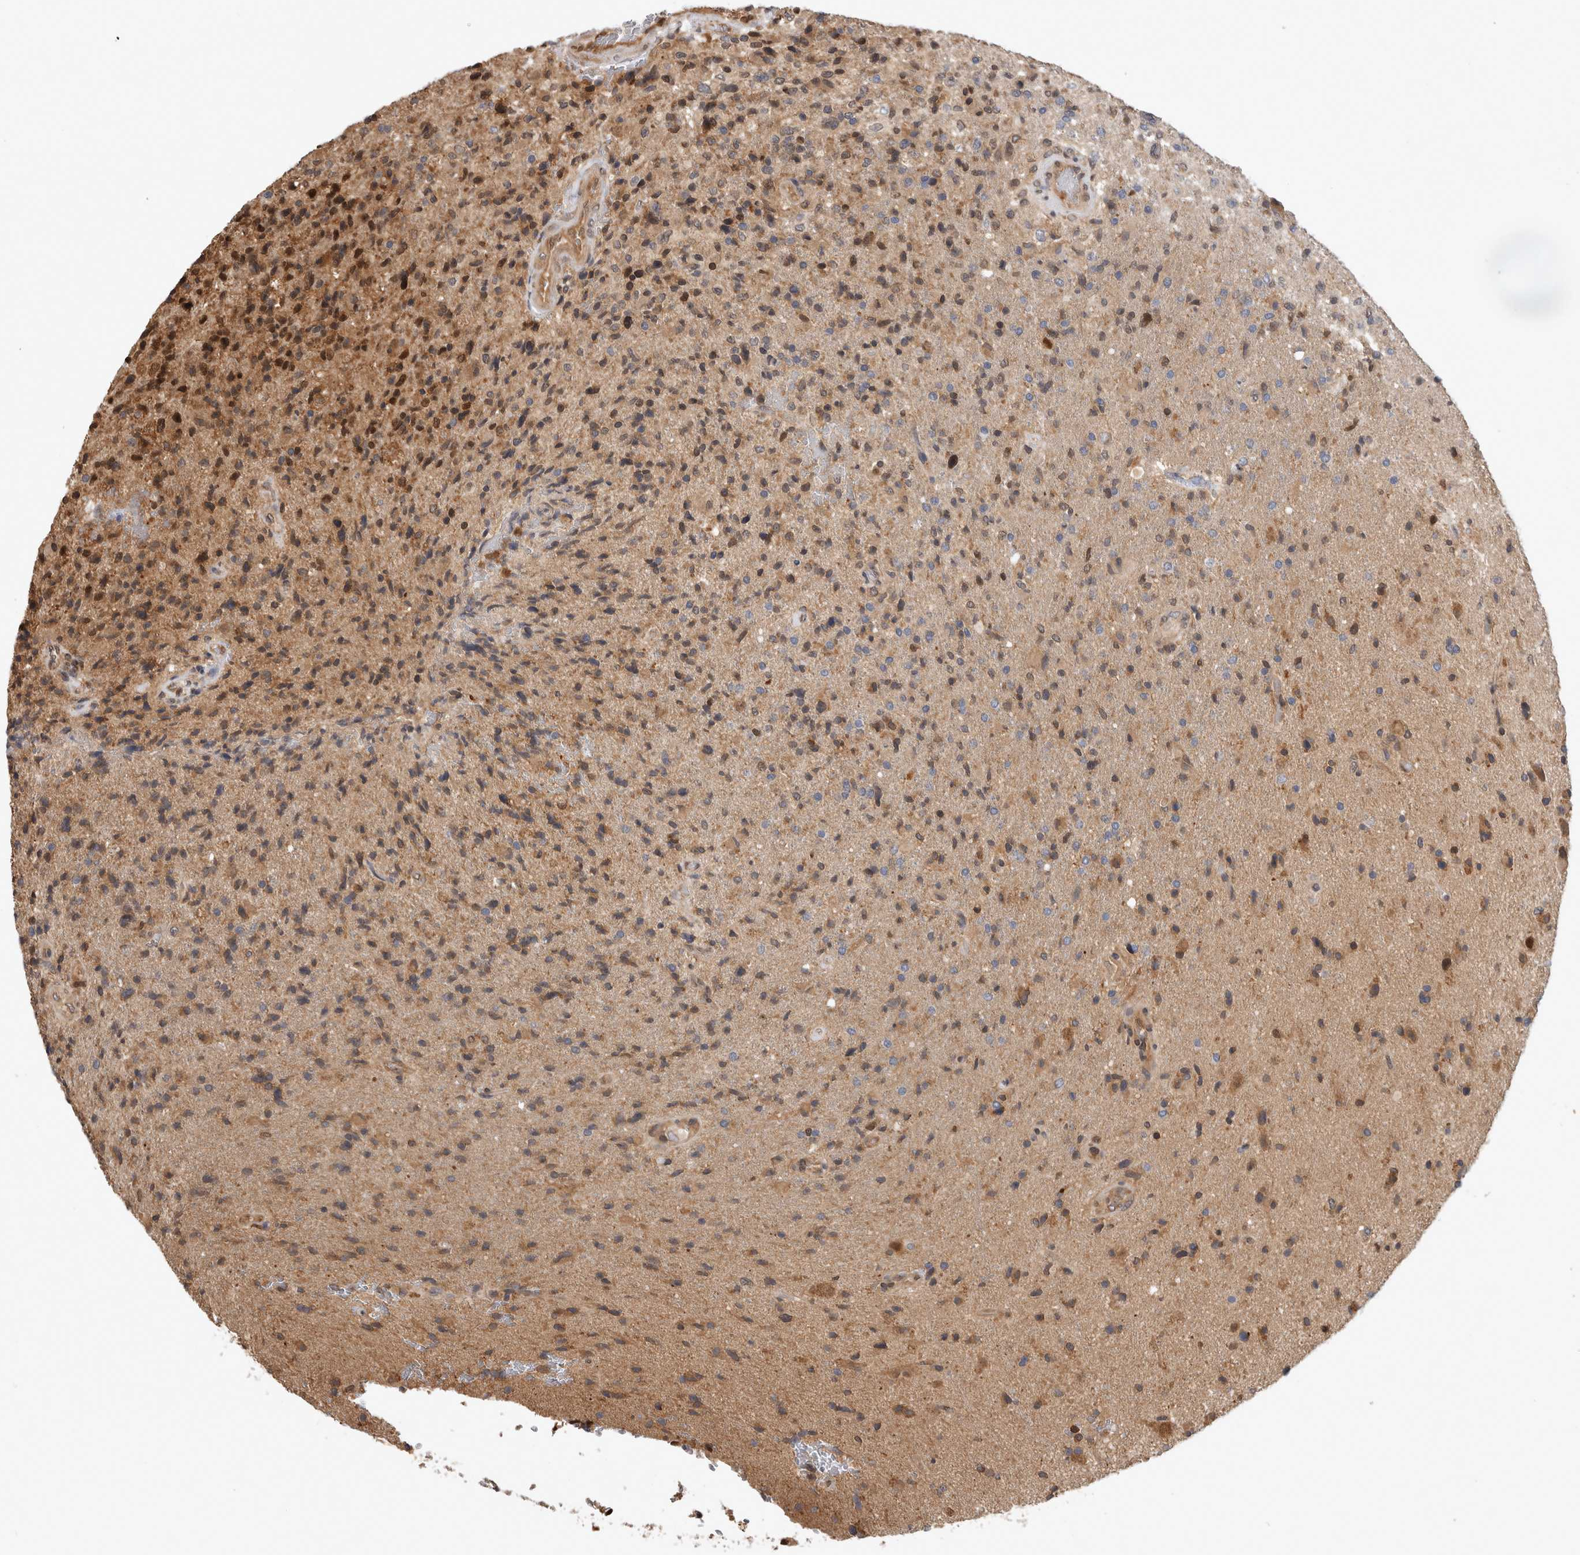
{"staining": {"intensity": "moderate", "quantity": "<25%", "location": "cytoplasmic/membranous"}, "tissue": "glioma", "cell_type": "Tumor cells", "image_type": "cancer", "snomed": [{"axis": "morphology", "description": "Glioma, malignant, High grade"}, {"axis": "topography", "description": "Brain"}], "caption": "Malignant glioma (high-grade) stained for a protein exhibits moderate cytoplasmic/membranous positivity in tumor cells.", "gene": "ASTN2", "patient": {"sex": "male", "age": 72}}